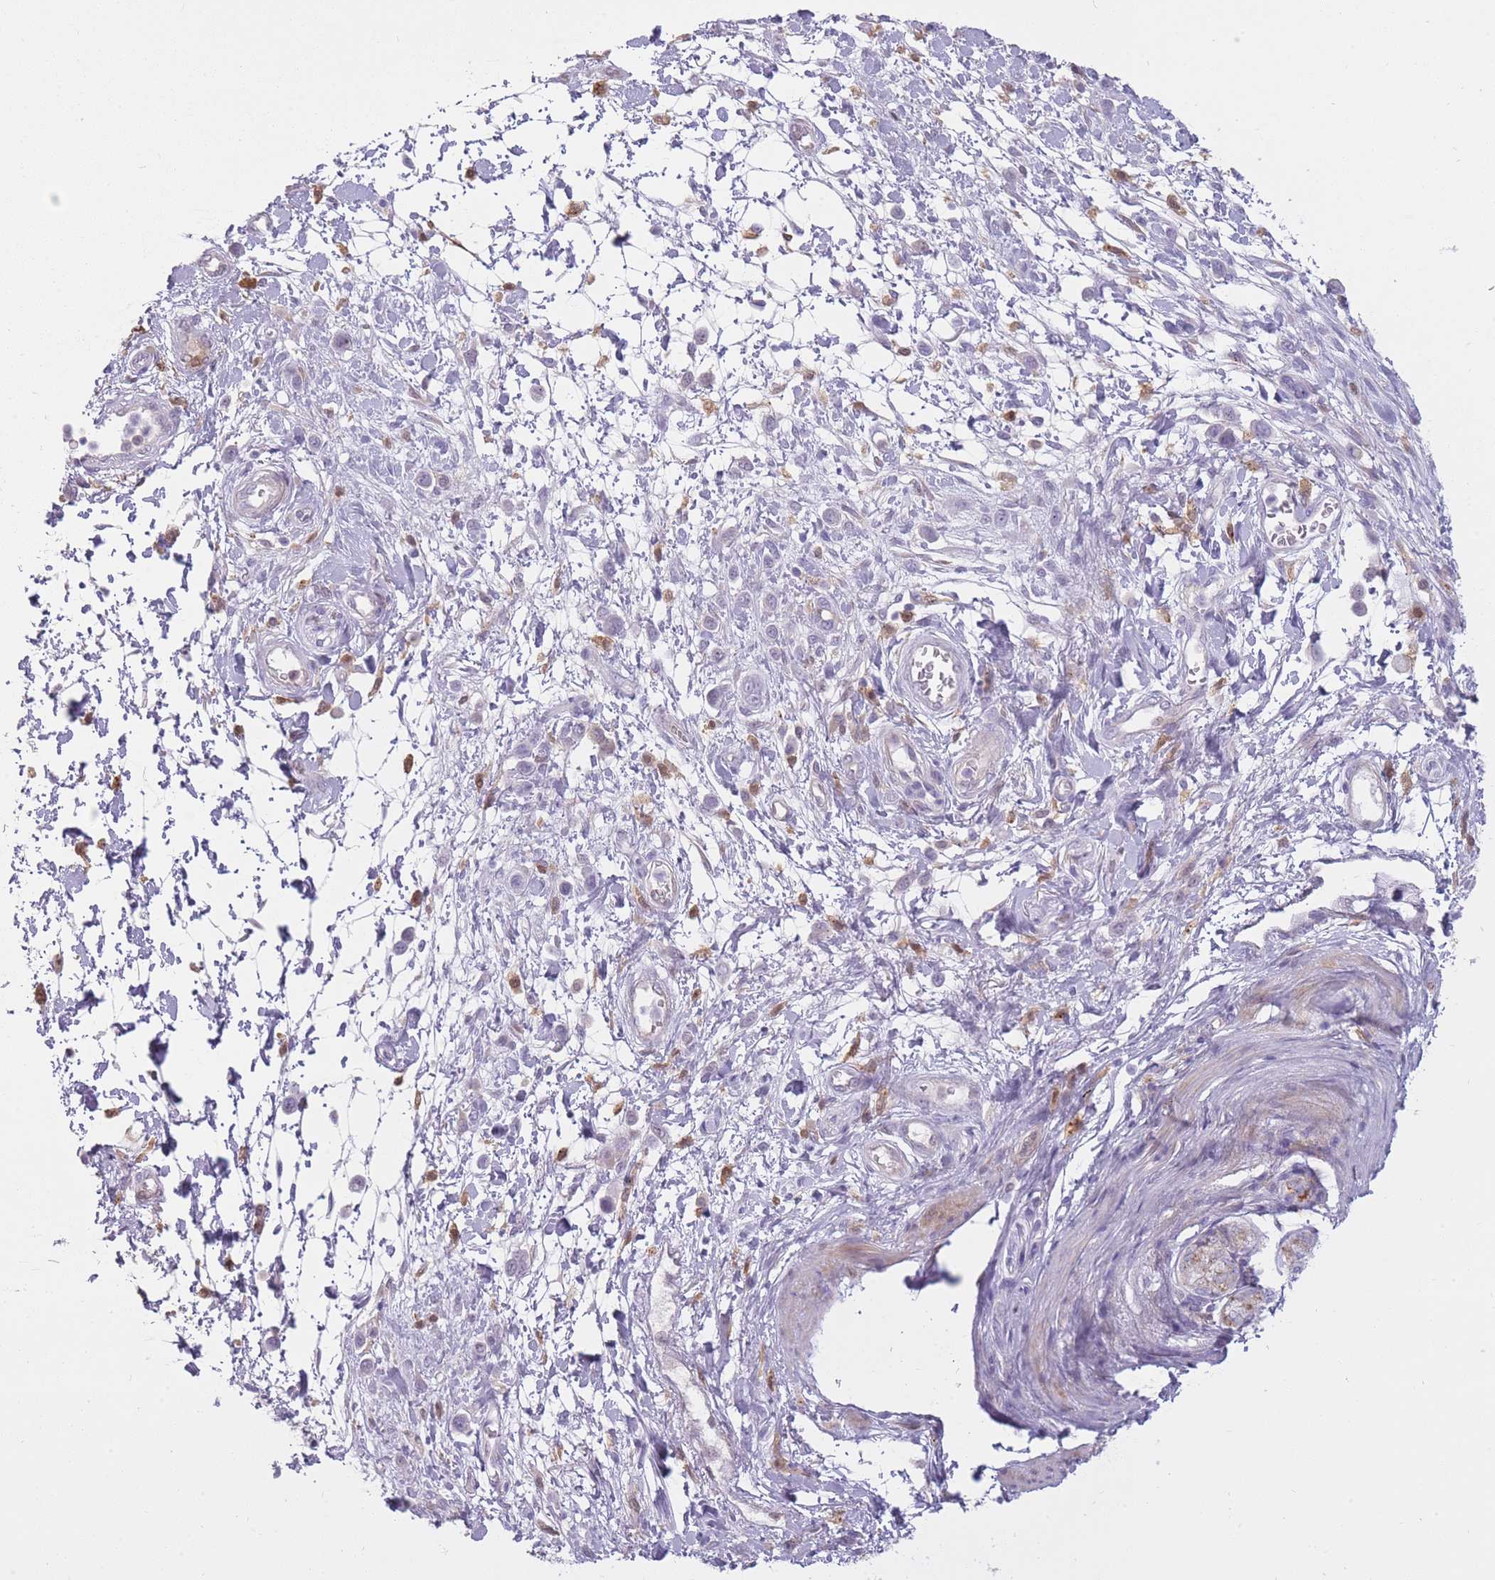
{"staining": {"intensity": "negative", "quantity": "none", "location": "none"}, "tissue": "stomach cancer", "cell_type": "Tumor cells", "image_type": "cancer", "snomed": [{"axis": "morphology", "description": "Adenocarcinoma, NOS"}, {"axis": "topography", "description": "Stomach"}], "caption": "A photomicrograph of human stomach cancer (adenocarcinoma) is negative for staining in tumor cells.", "gene": "LGALS9", "patient": {"sex": "female", "age": 65}}